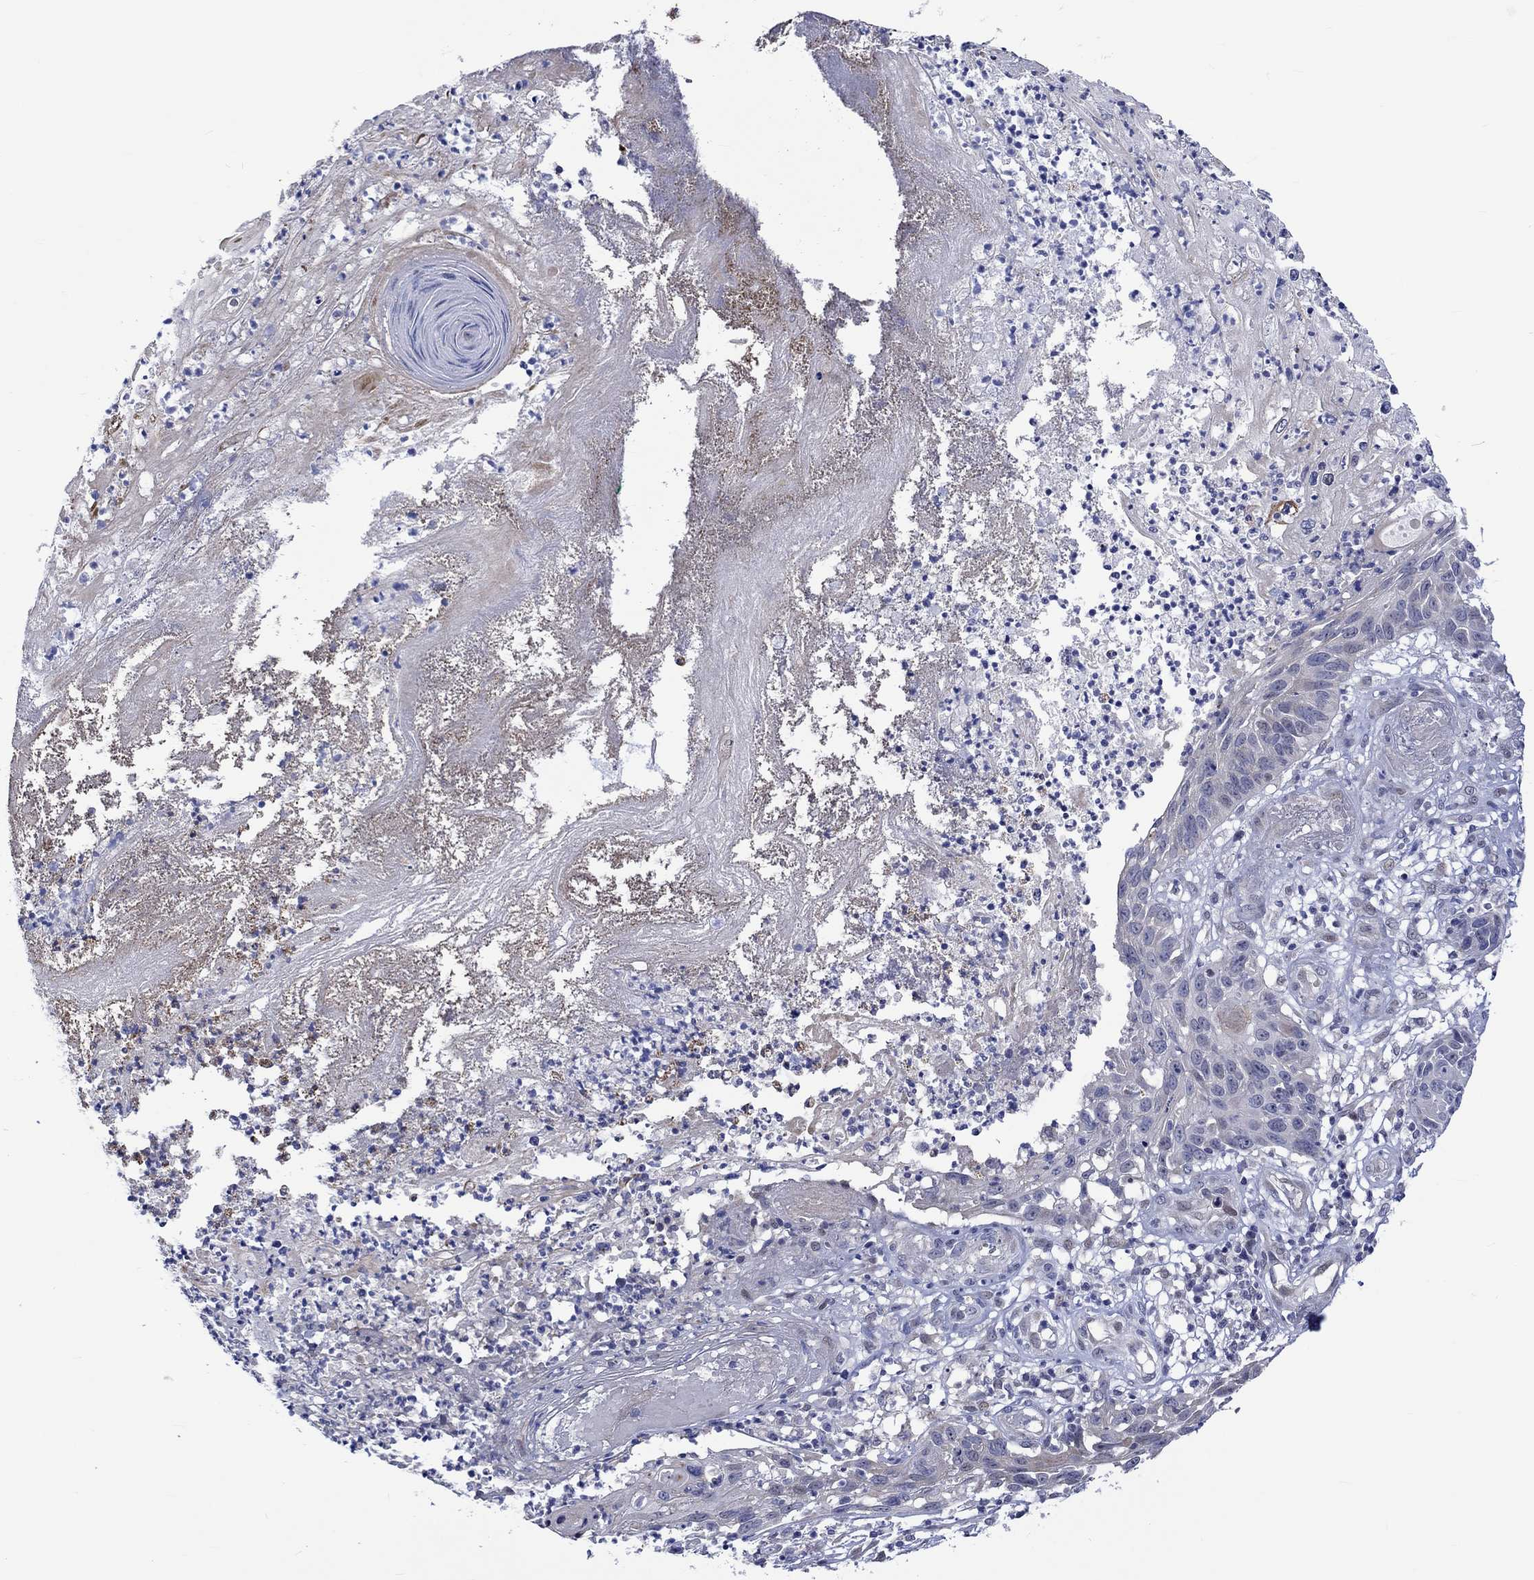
{"staining": {"intensity": "weak", "quantity": "<25%", "location": "nuclear"}, "tissue": "skin cancer", "cell_type": "Tumor cells", "image_type": "cancer", "snomed": [{"axis": "morphology", "description": "Squamous cell carcinoma, NOS"}, {"axis": "topography", "description": "Skin"}], "caption": "A histopathology image of human squamous cell carcinoma (skin) is negative for staining in tumor cells.", "gene": "E2F8", "patient": {"sex": "male", "age": 92}}